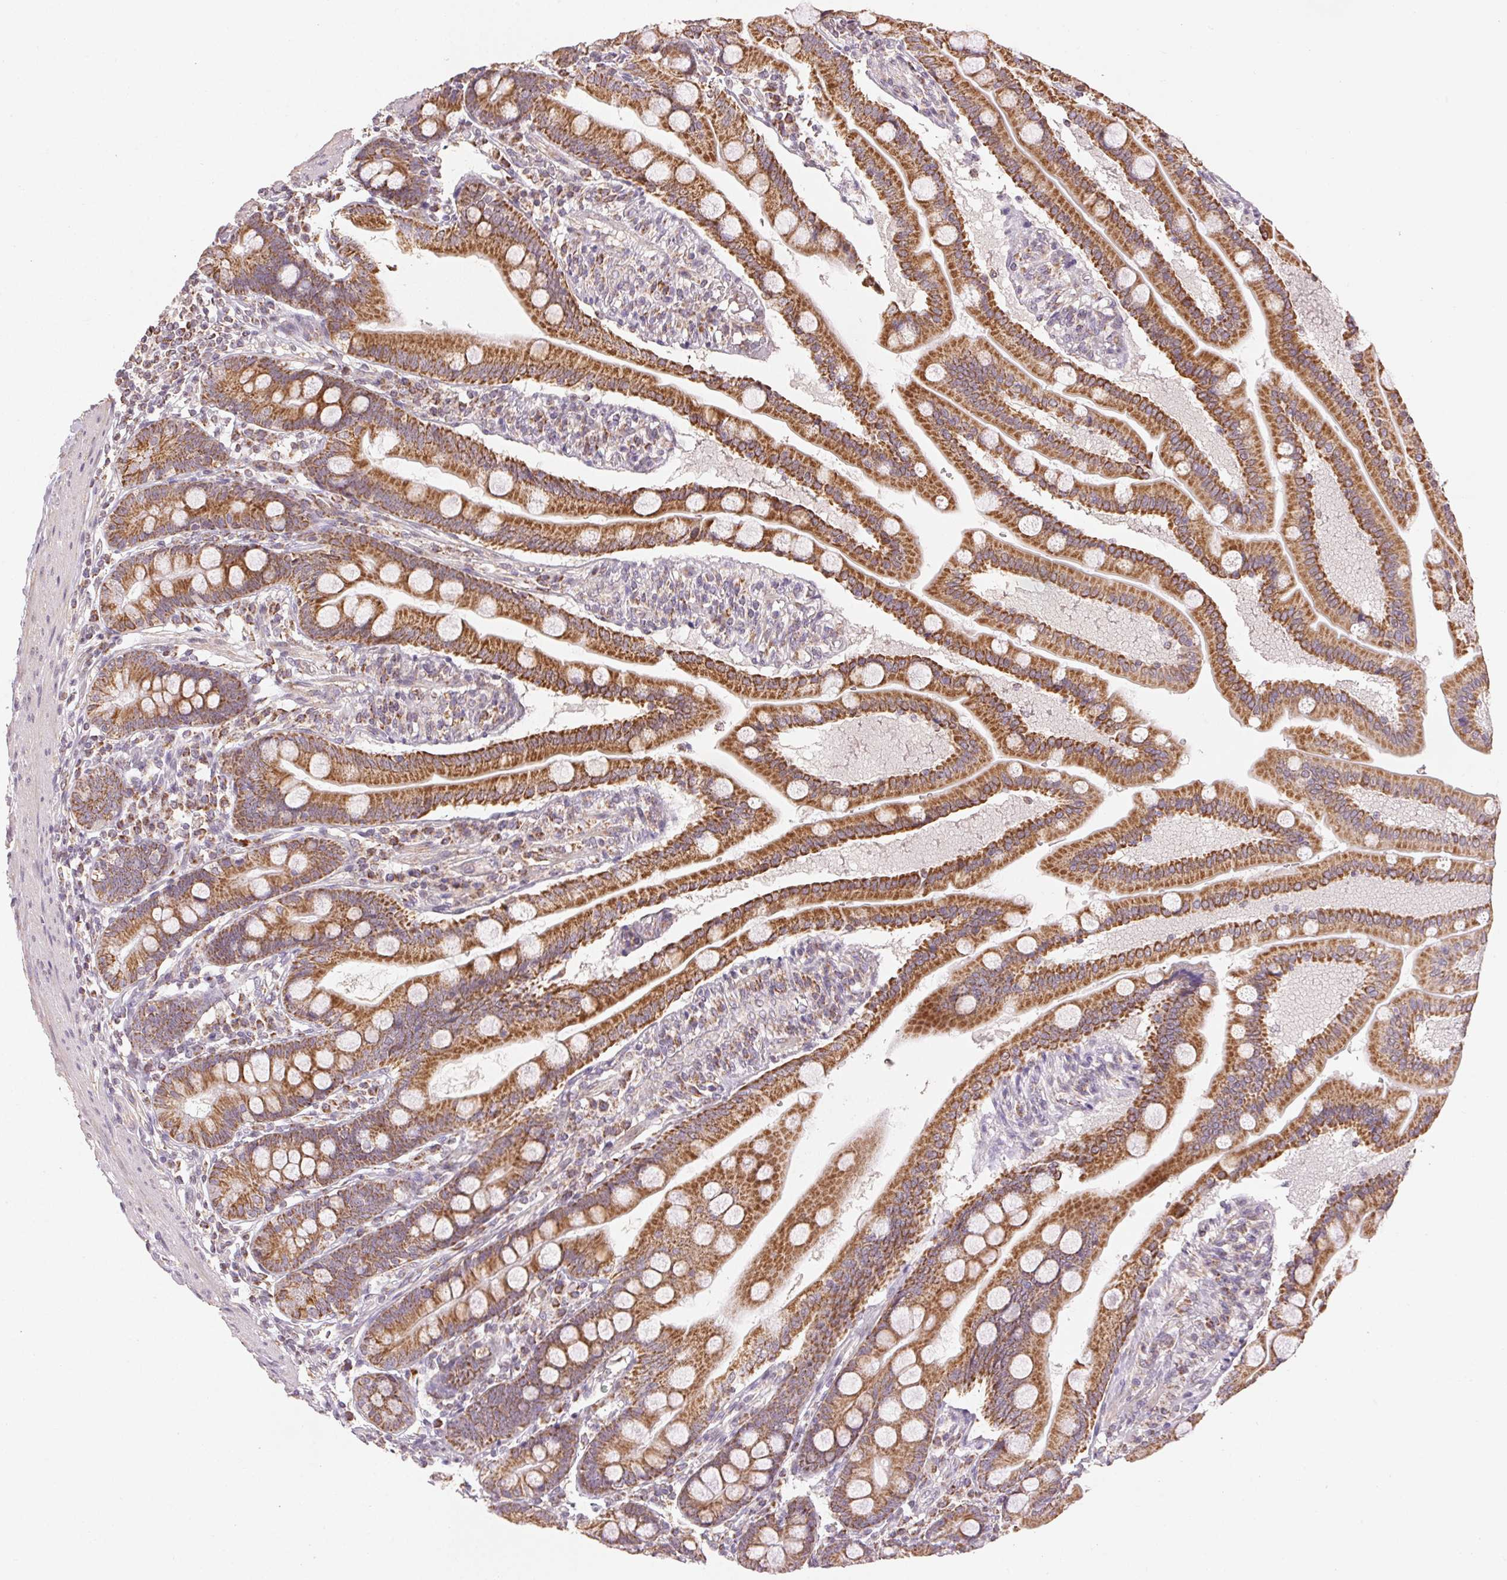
{"staining": {"intensity": "strong", "quantity": ">75%", "location": "cytoplasmic/membranous"}, "tissue": "duodenum", "cell_type": "Glandular cells", "image_type": "normal", "snomed": [{"axis": "morphology", "description": "Normal tissue, NOS"}, {"axis": "topography", "description": "Duodenum"}], "caption": "Immunohistochemical staining of normal duodenum reveals high levels of strong cytoplasmic/membranous expression in approximately >75% of glandular cells.", "gene": "CLASP1", "patient": {"sex": "female", "age": 67}}